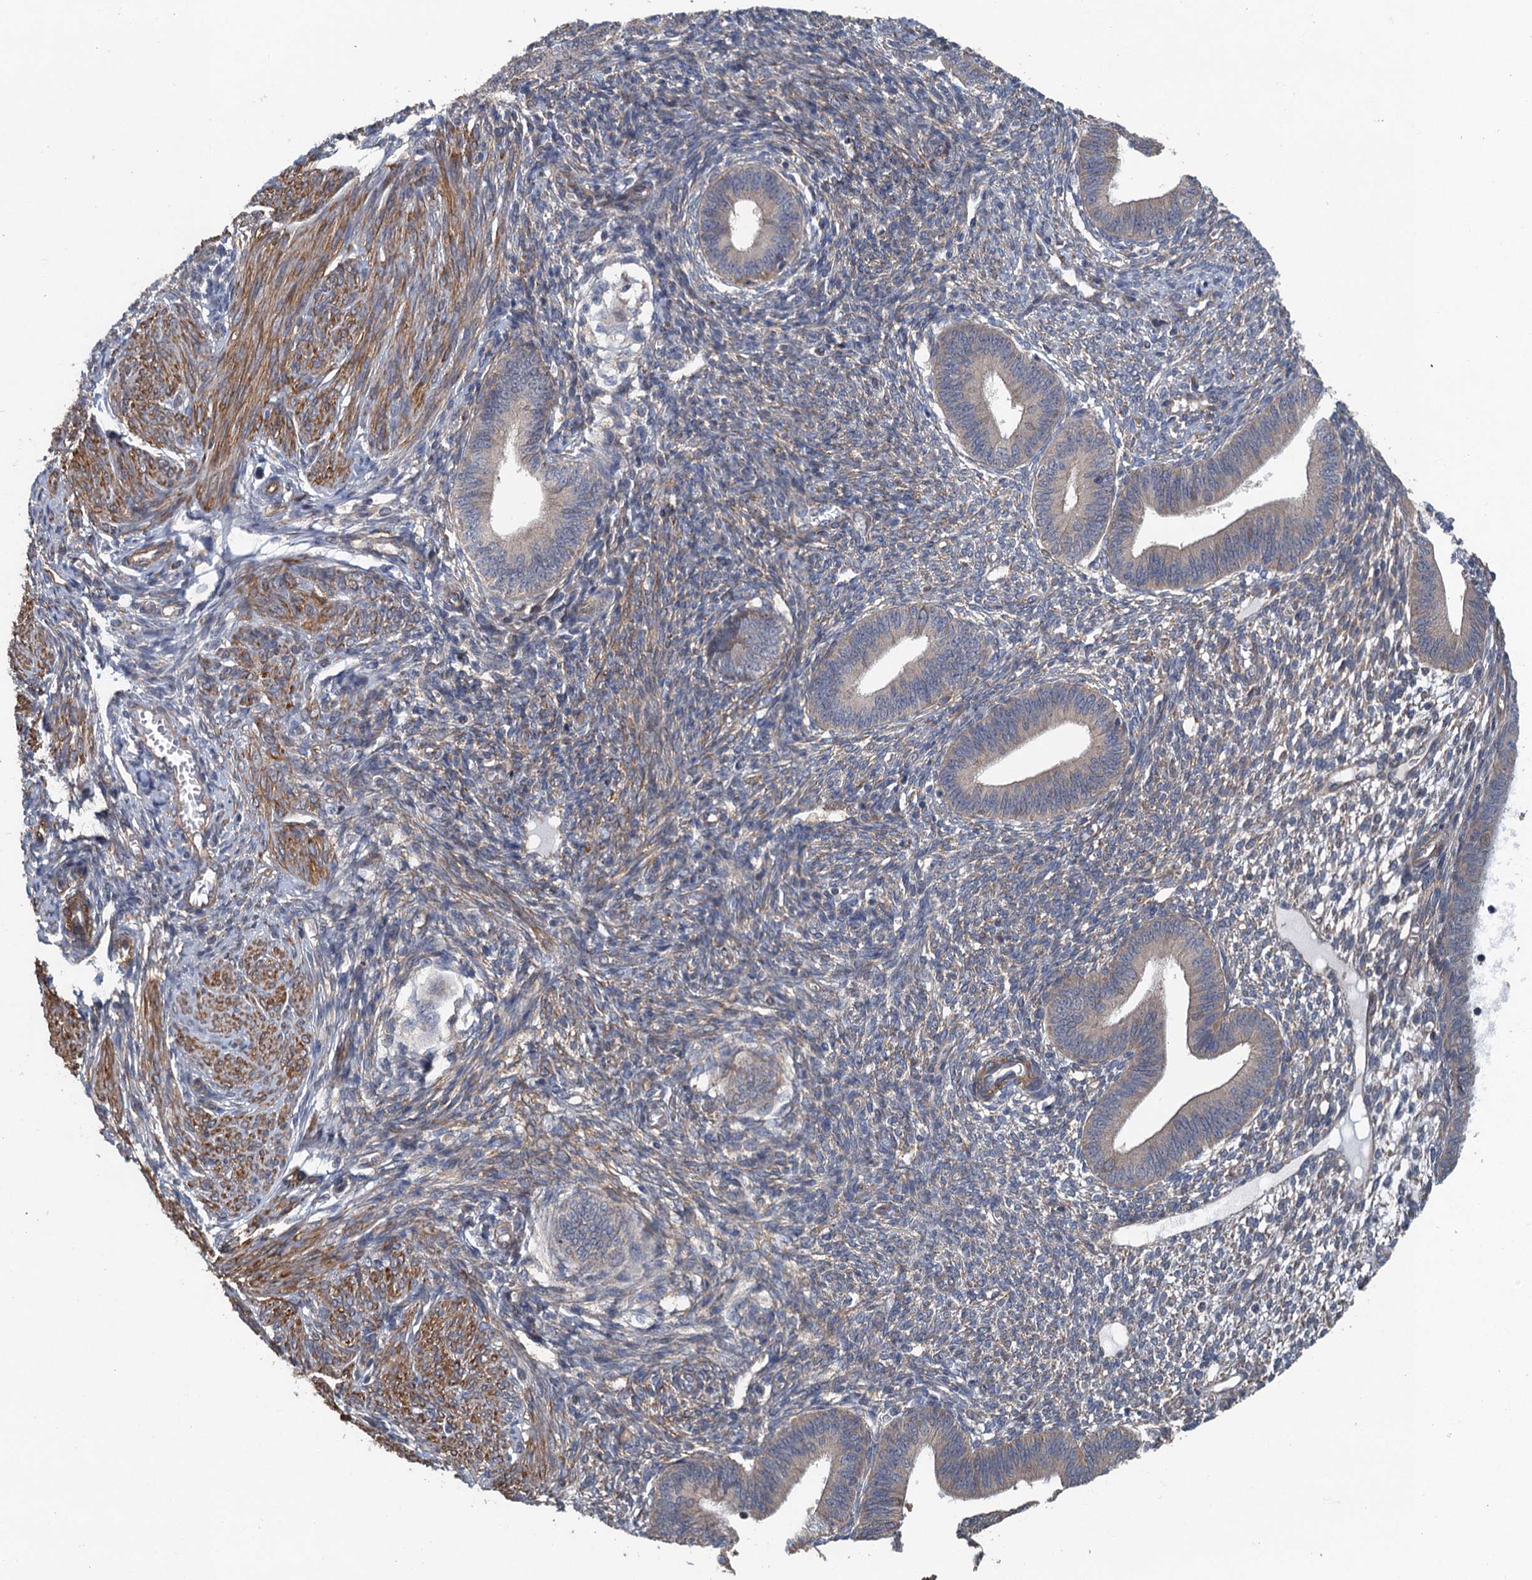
{"staining": {"intensity": "weak", "quantity": "<25%", "location": "cytoplasmic/membranous"}, "tissue": "endometrium", "cell_type": "Cells in endometrial stroma", "image_type": "normal", "snomed": [{"axis": "morphology", "description": "Normal tissue, NOS"}, {"axis": "topography", "description": "Endometrium"}], "caption": "IHC histopathology image of benign human endometrium stained for a protein (brown), which demonstrates no staining in cells in endometrial stroma.", "gene": "MEAK7", "patient": {"sex": "female", "age": 46}}